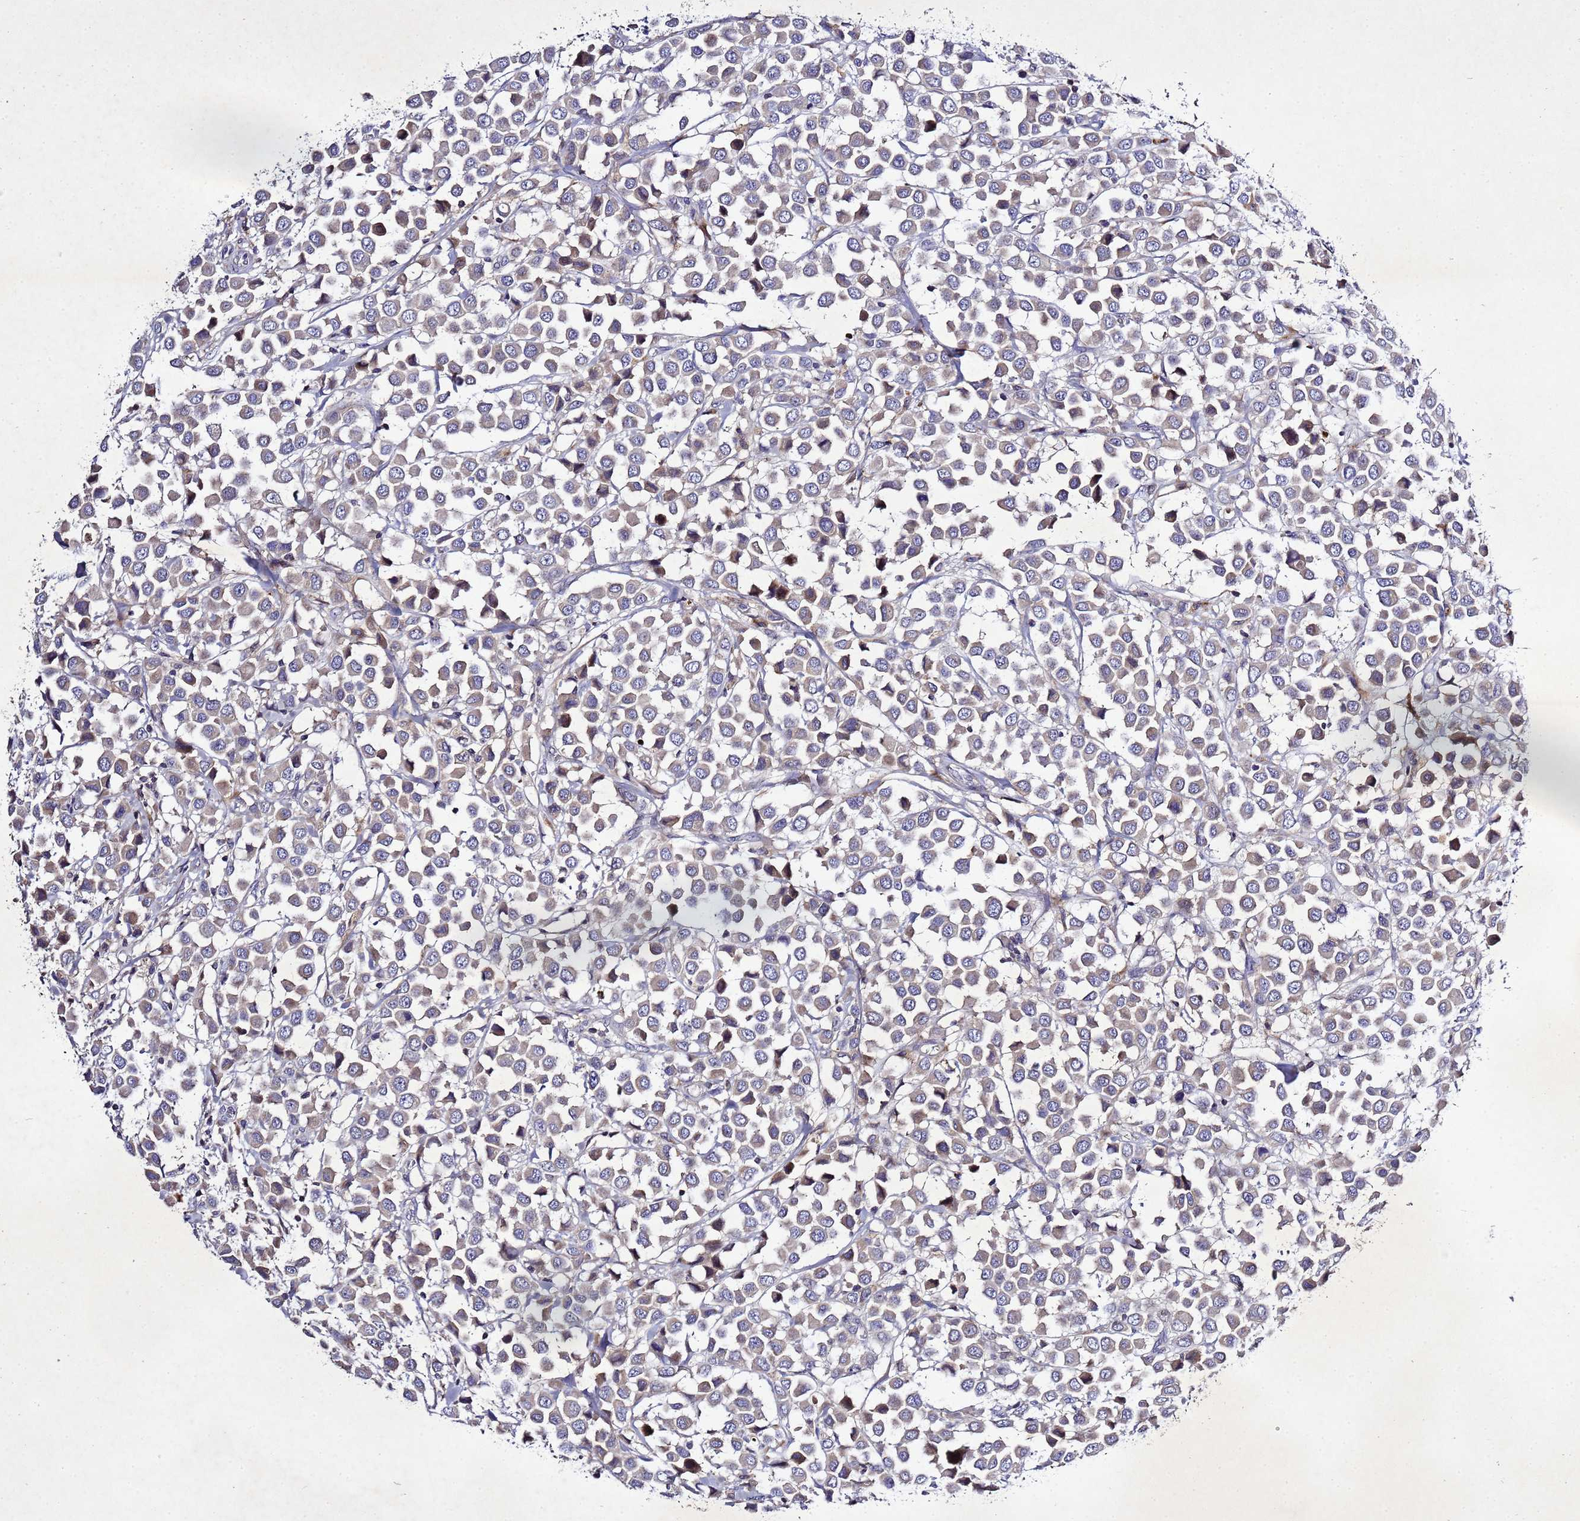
{"staining": {"intensity": "weak", "quantity": ">75%", "location": "cytoplasmic/membranous"}, "tissue": "breast cancer", "cell_type": "Tumor cells", "image_type": "cancer", "snomed": [{"axis": "morphology", "description": "Duct carcinoma"}, {"axis": "topography", "description": "Breast"}], "caption": "Immunohistochemical staining of human breast invasive ductal carcinoma reveals low levels of weak cytoplasmic/membranous positivity in approximately >75% of tumor cells. Immunohistochemistry stains the protein in brown and the nuclei are stained blue.", "gene": "SV2B", "patient": {"sex": "female", "age": 61}}